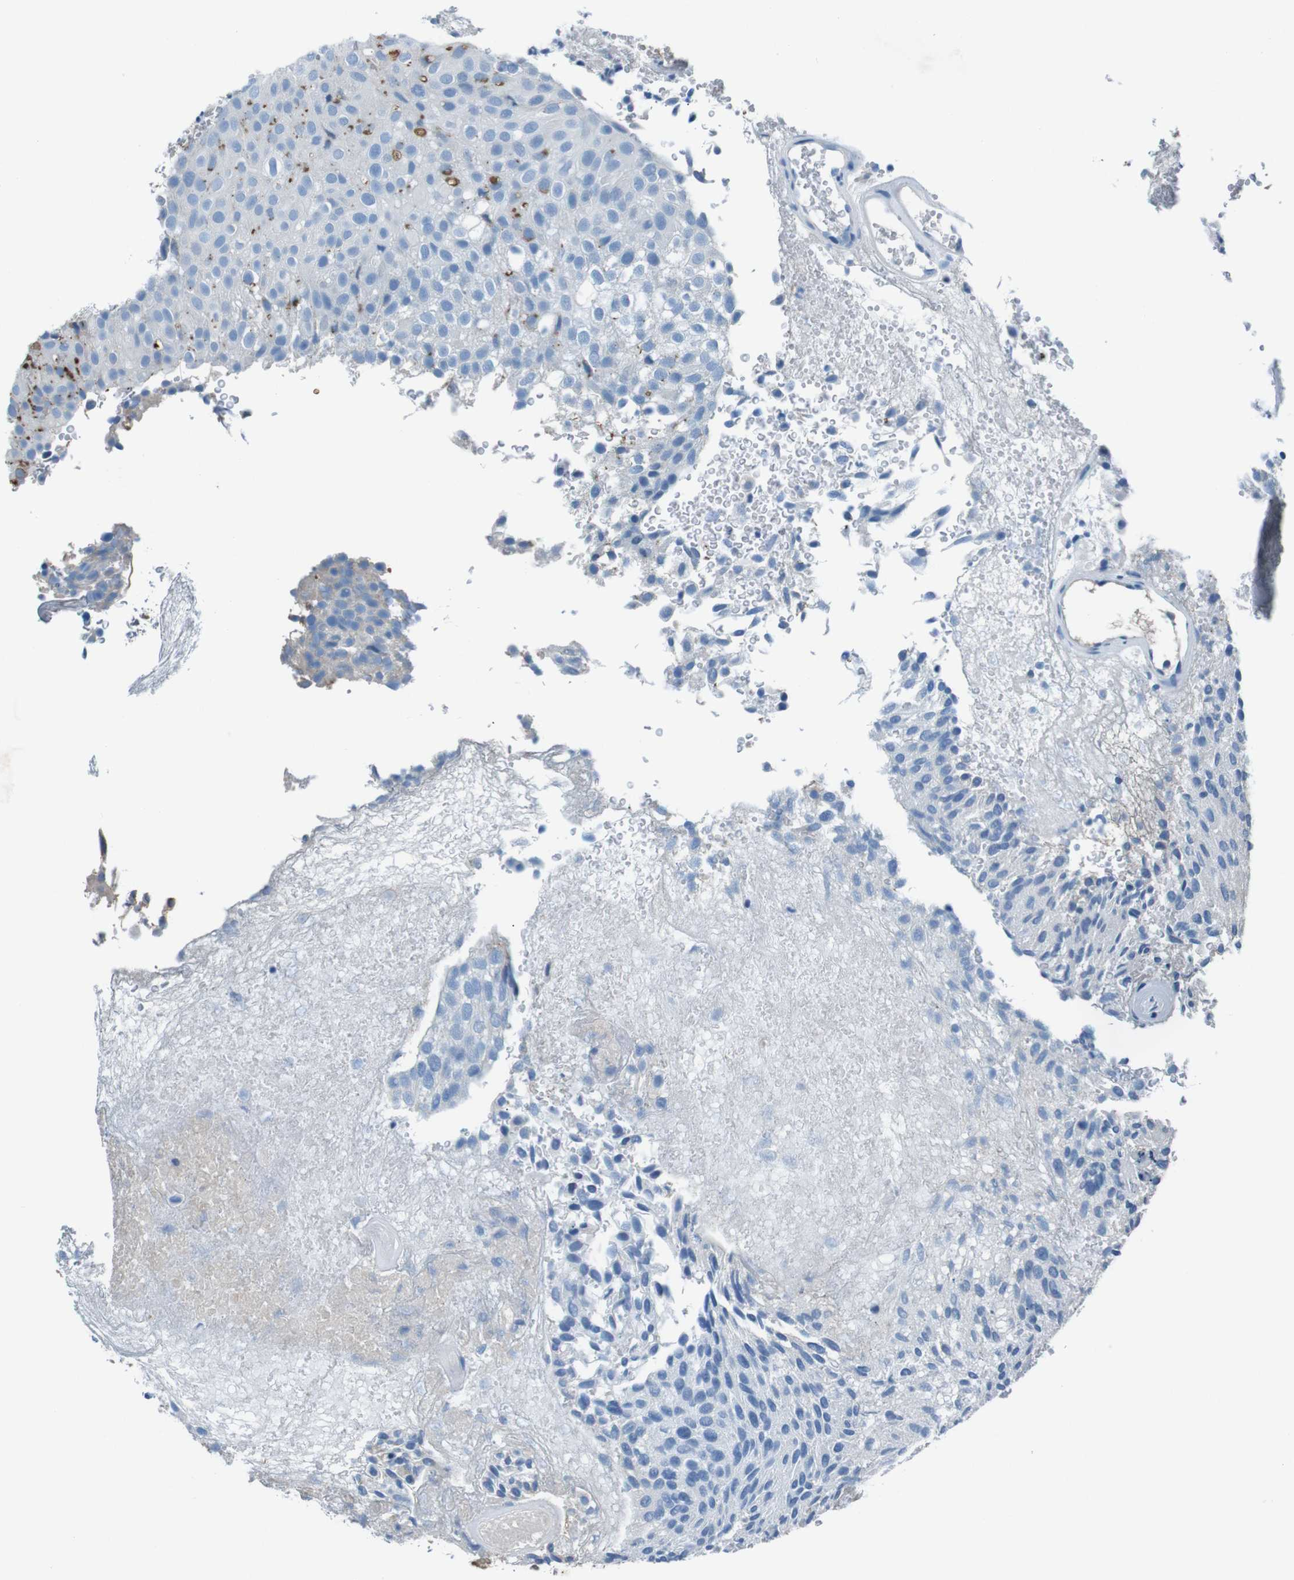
{"staining": {"intensity": "negative", "quantity": "none", "location": "none"}, "tissue": "urothelial cancer", "cell_type": "Tumor cells", "image_type": "cancer", "snomed": [{"axis": "morphology", "description": "Urothelial carcinoma, Low grade"}, {"axis": "topography", "description": "Urinary bladder"}], "caption": "Tumor cells are negative for brown protein staining in urothelial cancer.", "gene": "LEP", "patient": {"sex": "male", "age": 78}}